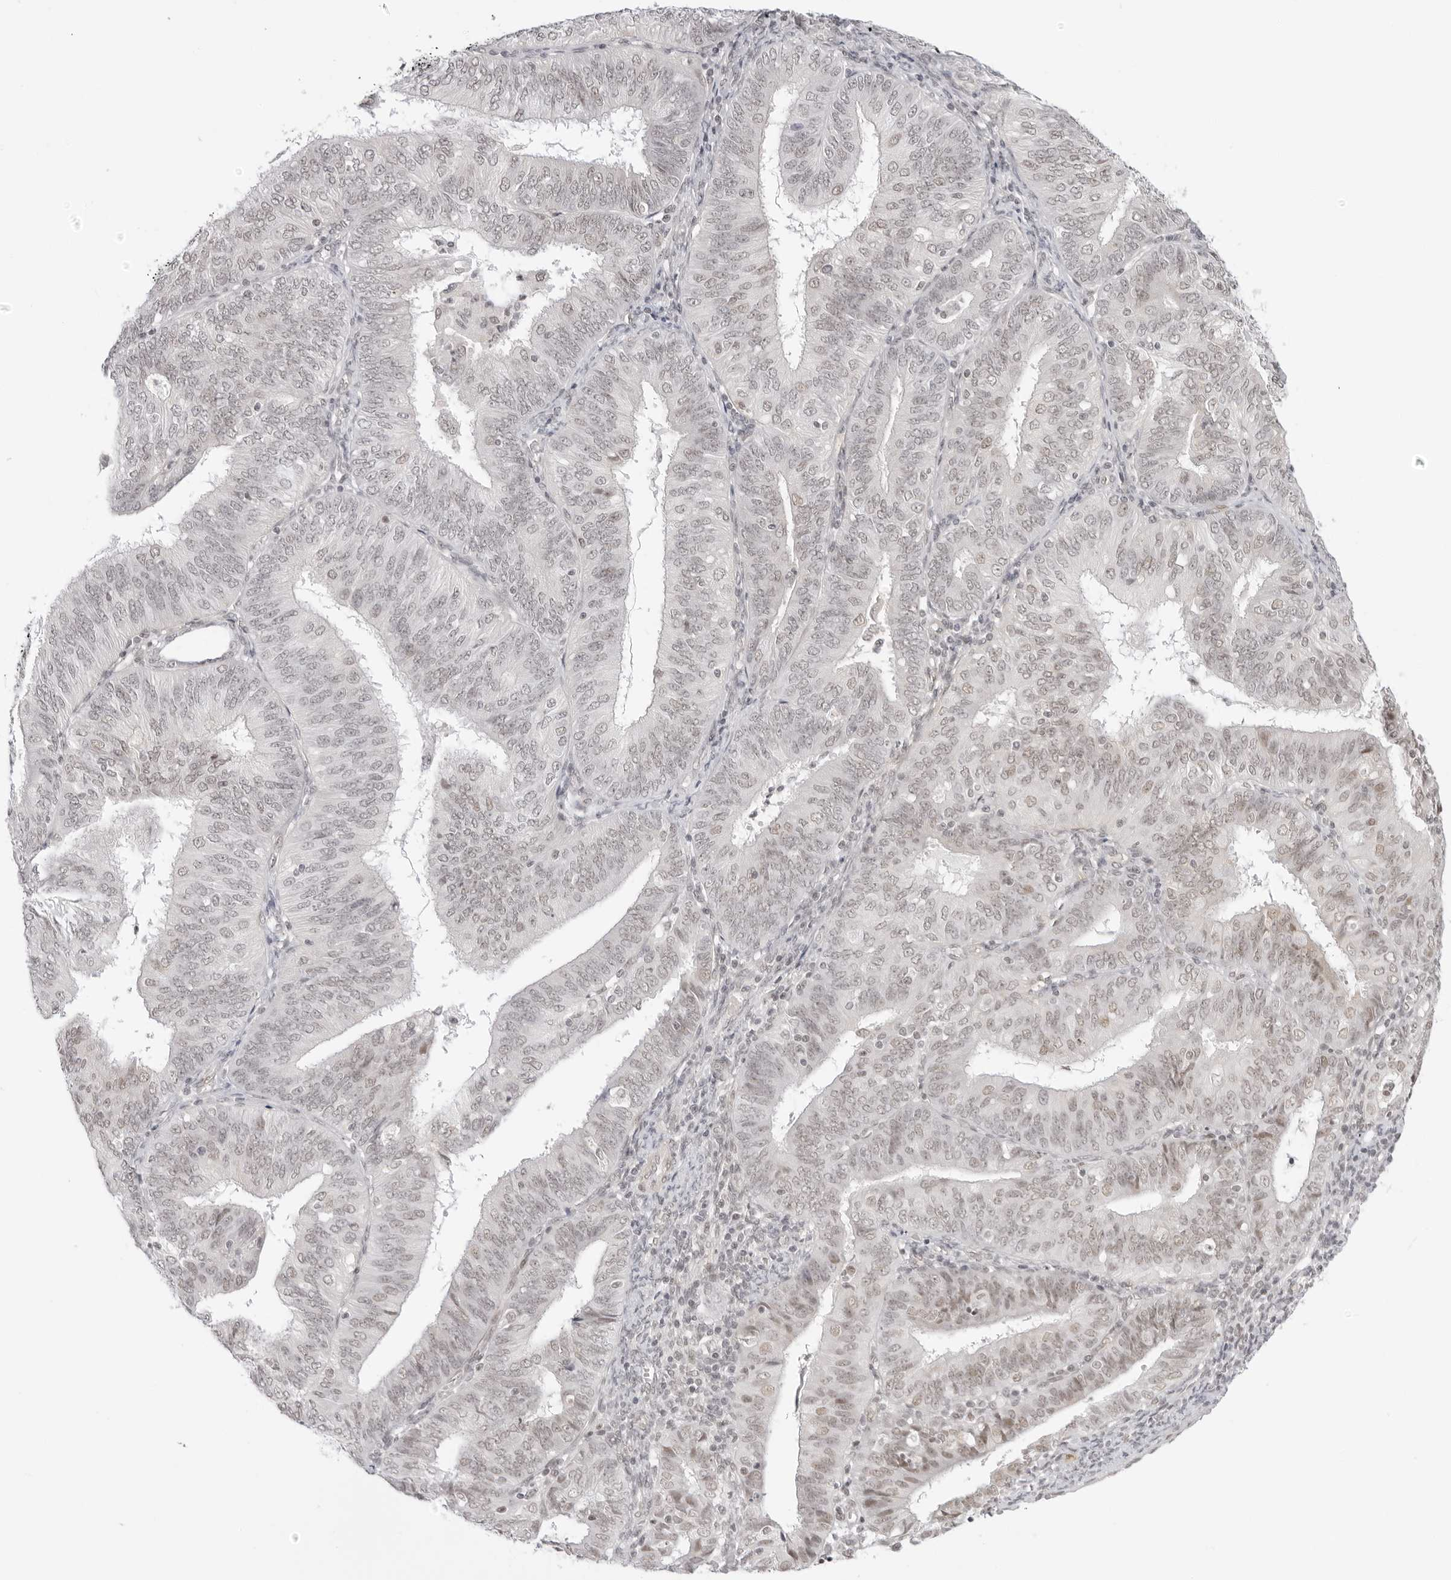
{"staining": {"intensity": "weak", "quantity": "25%-75%", "location": "nuclear"}, "tissue": "endometrial cancer", "cell_type": "Tumor cells", "image_type": "cancer", "snomed": [{"axis": "morphology", "description": "Adenocarcinoma, NOS"}, {"axis": "topography", "description": "Endometrium"}], "caption": "About 25%-75% of tumor cells in endometrial cancer reveal weak nuclear protein expression as visualized by brown immunohistochemical staining.", "gene": "TCIM", "patient": {"sex": "female", "age": 58}}